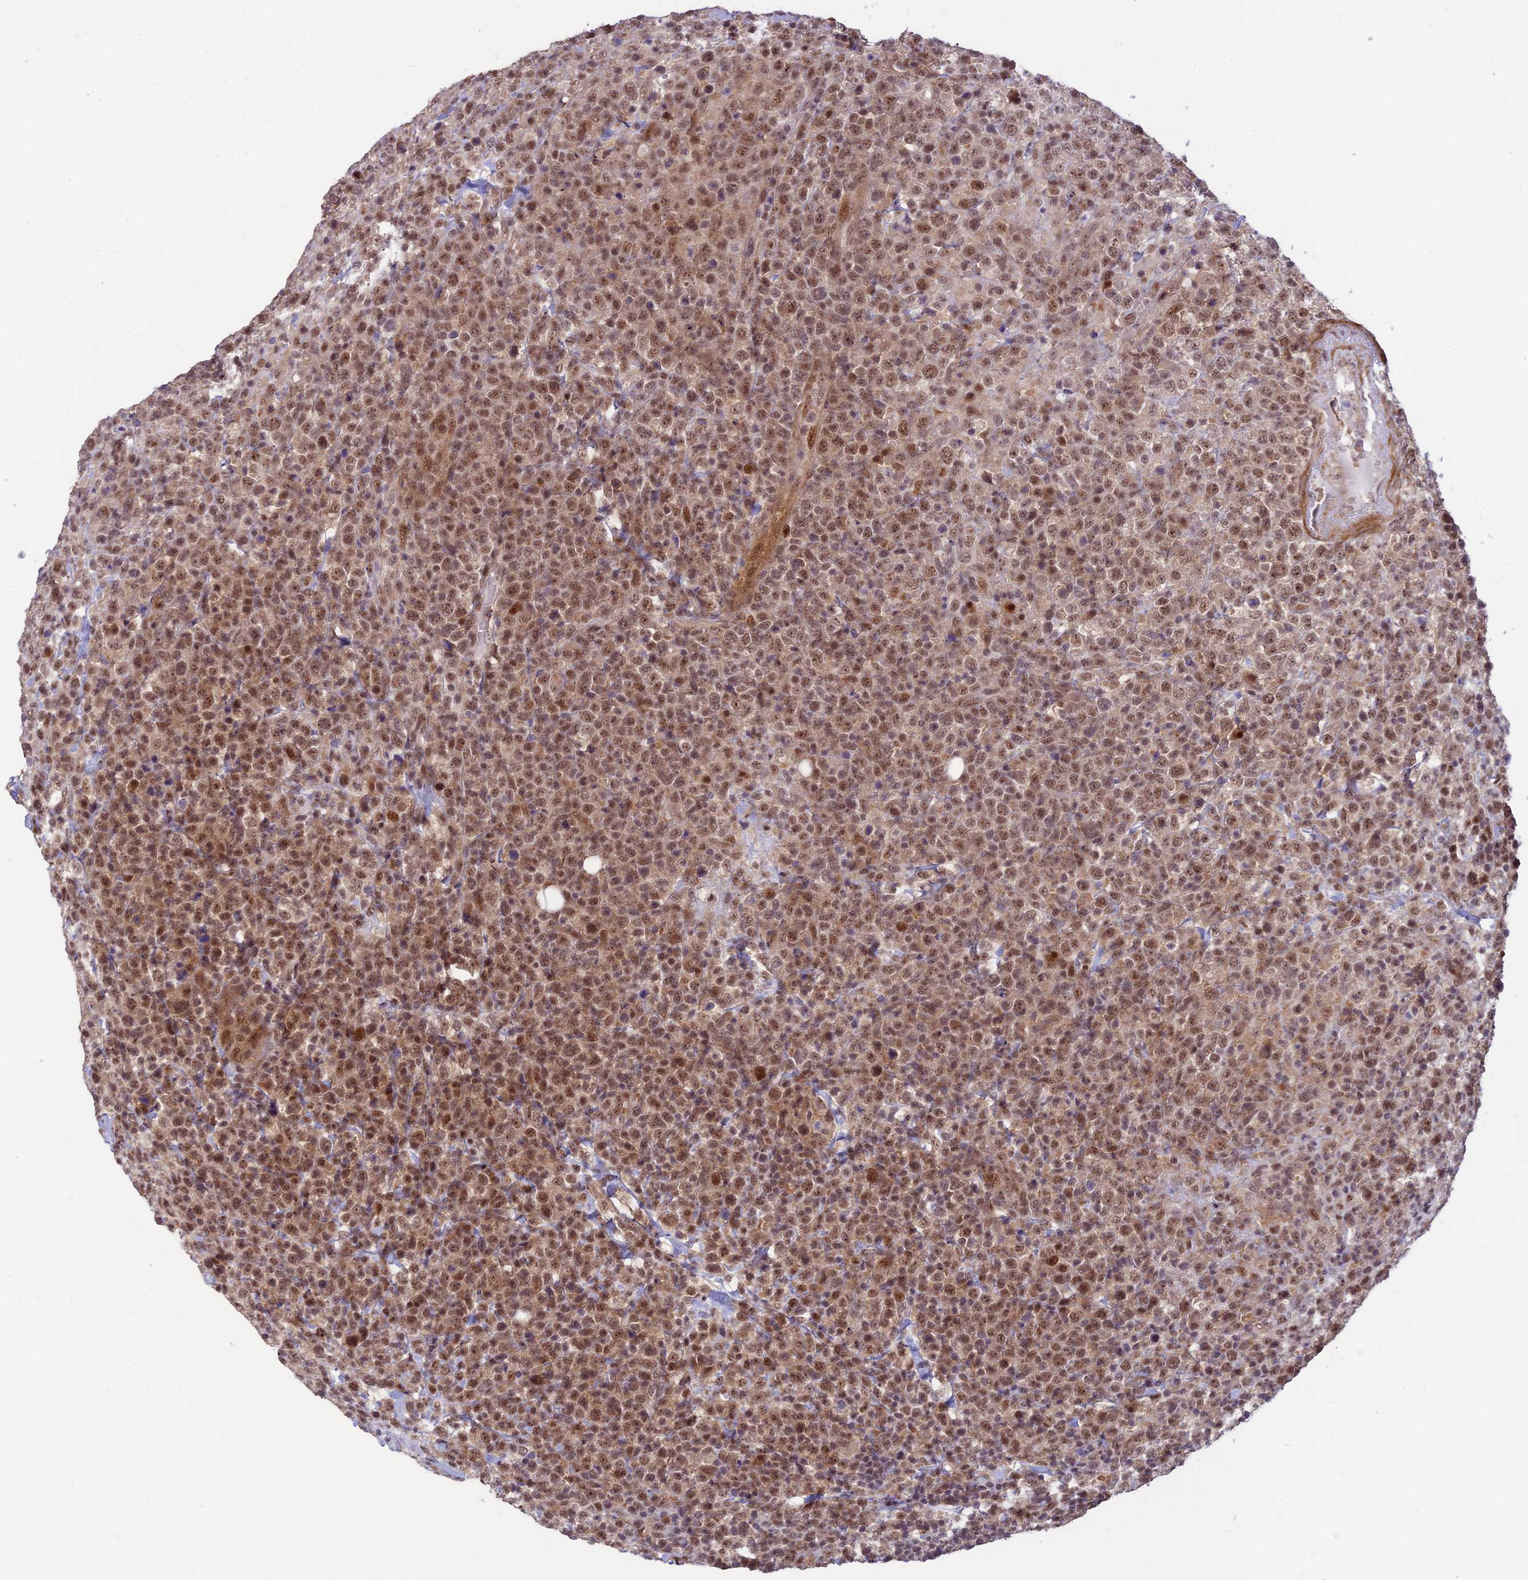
{"staining": {"intensity": "moderate", "quantity": ">75%", "location": "nuclear"}, "tissue": "lymphoma", "cell_type": "Tumor cells", "image_type": "cancer", "snomed": [{"axis": "morphology", "description": "Malignant lymphoma, non-Hodgkin's type, High grade"}, {"axis": "topography", "description": "Colon"}], "caption": "IHC of malignant lymphoma, non-Hodgkin's type (high-grade) exhibits medium levels of moderate nuclear staining in approximately >75% of tumor cells.", "gene": "ASPDH", "patient": {"sex": "female", "age": 53}}